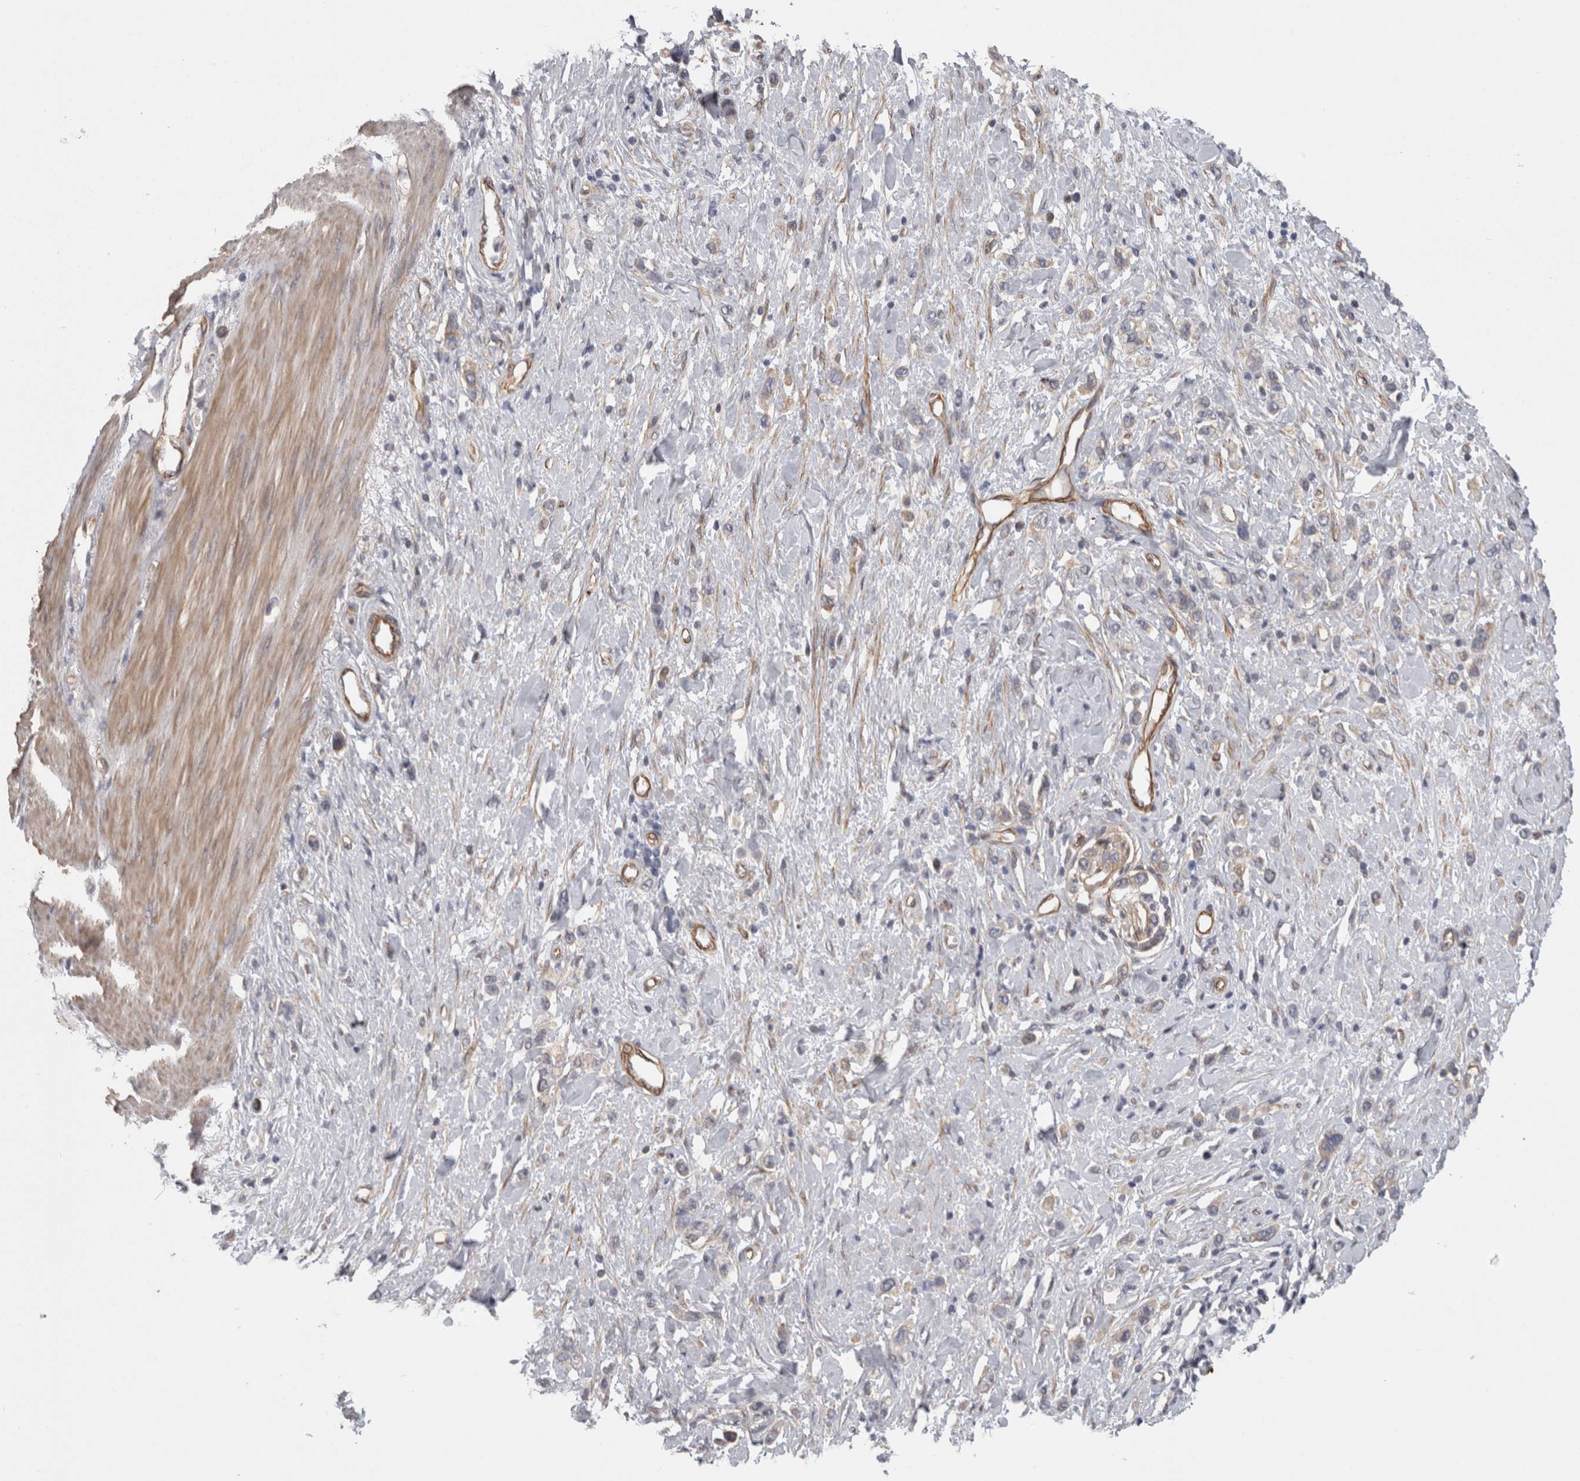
{"staining": {"intensity": "weak", "quantity": "<25%", "location": "cytoplasmic/membranous"}, "tissue": "stomach cancer", "cell_type": "Tumor cells", "image_type": "cancer", "snomed": [{"axis": "morphology", "description": "Adenocarcinoma, NOS"}, {"axis": "topography", "description": "Stomach"}], "caption": "High magnification brightfield microscopy of stomach cancer (adenocarcinoma) stained with DAB (brown) and counterstained with hematoxylin (blue): tumor cells show no significant staining.", "gene": "RMDN1", "patient": {"sex": "female", "age": 65}}